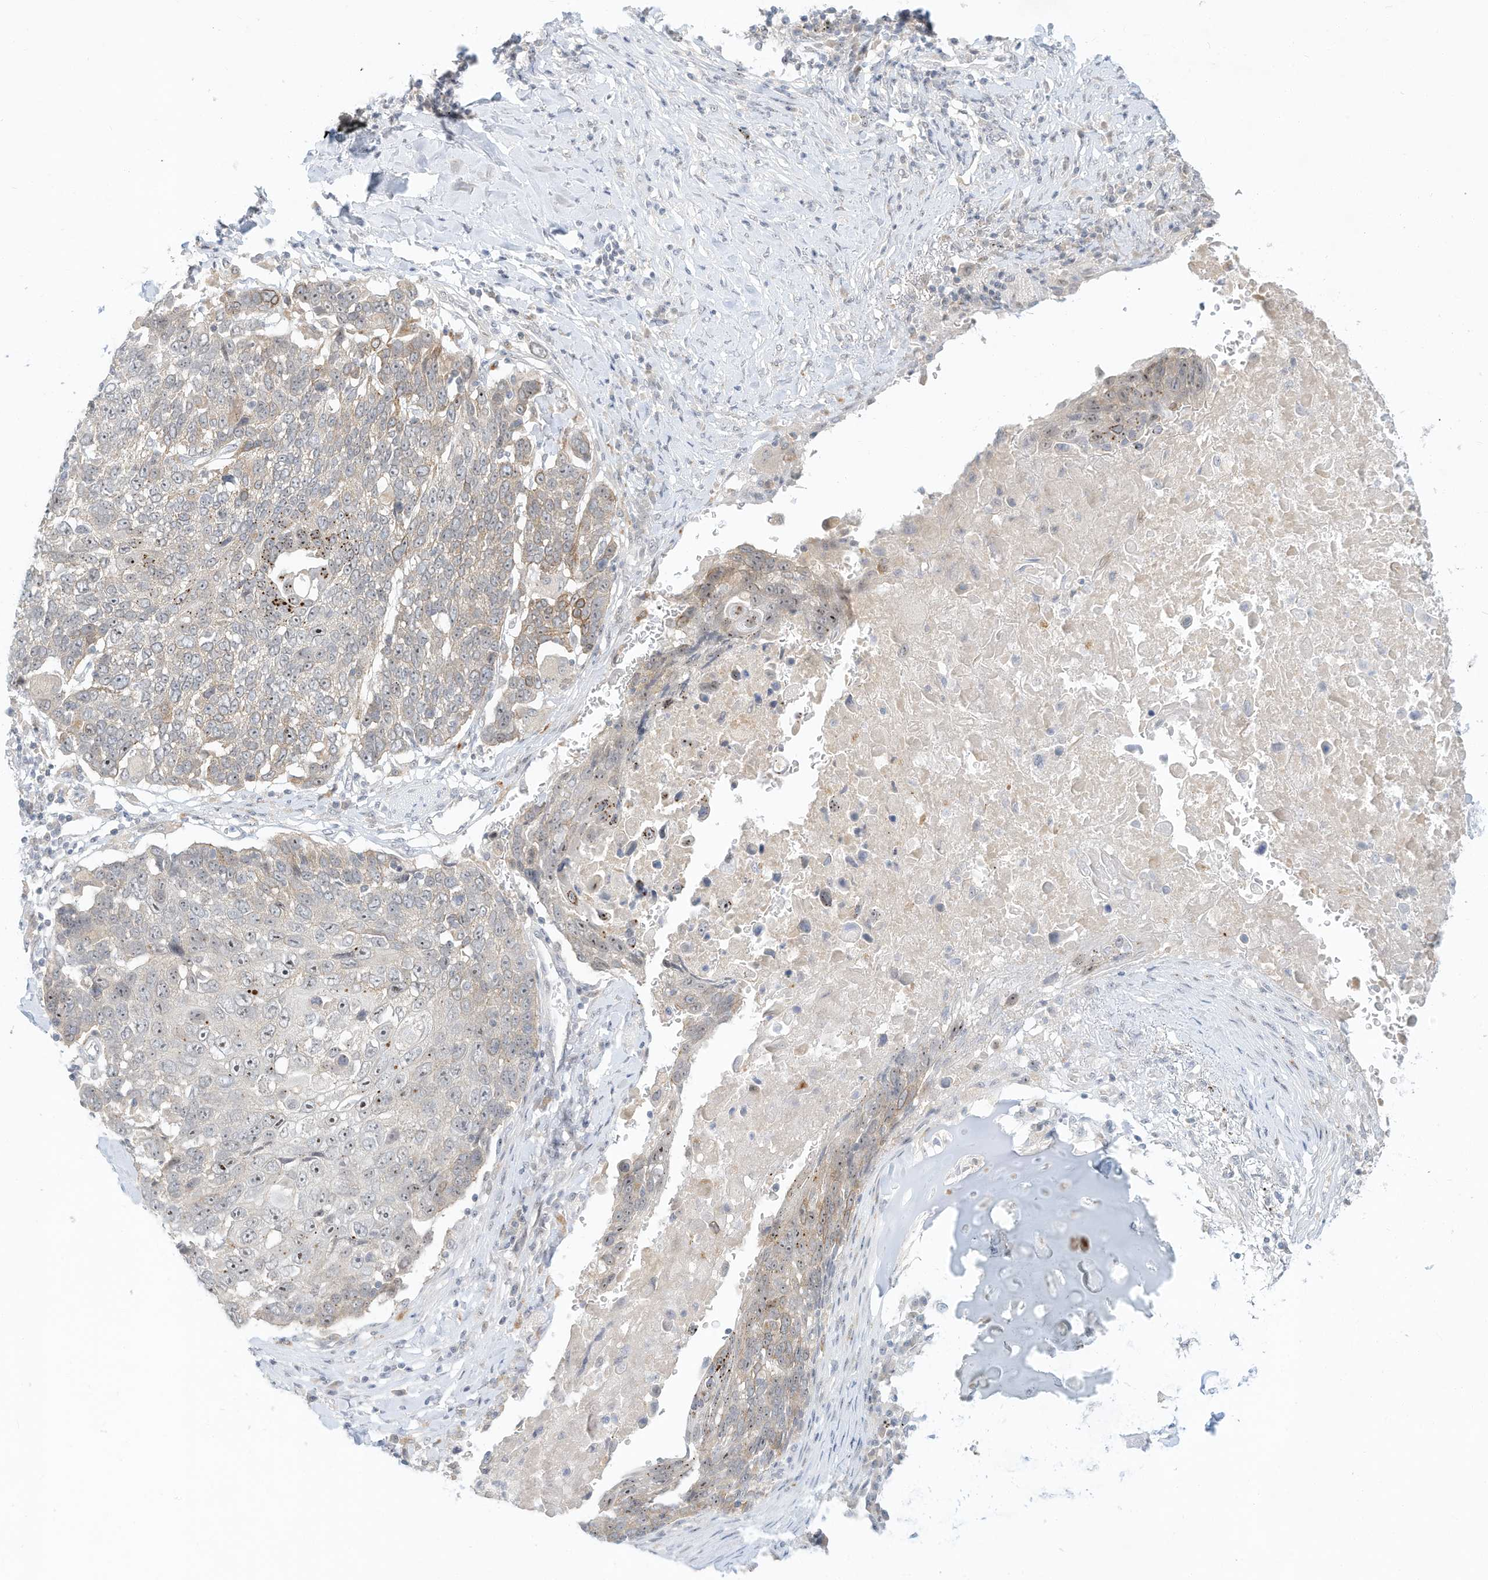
{"staining": {"intensity": "moderate", "quantity": "<25%", "location": "cytoplasmic/membranous,nuclear"}, "tissue": "lung cancer", "cell_type": "Tumor cells", "image_type": "cancer", "snomed": [{"axis": "morphology", "description": "Squamous cell carcinoma, NOS"}, {"axis": "topography", "description": "Lung"}], "caption": "Squamous cell carcinoma (lung) was stained to show a protein in brown. There is low levels of moderate cytoplasmic/membranous and nuclear expression in approximately <25% of tumor cells. Immunohistochemistry stains the protein in brown and the nuclei are stained blue.", "gene": "PAK6", "patient": {"sex": "male", "age": 66}}